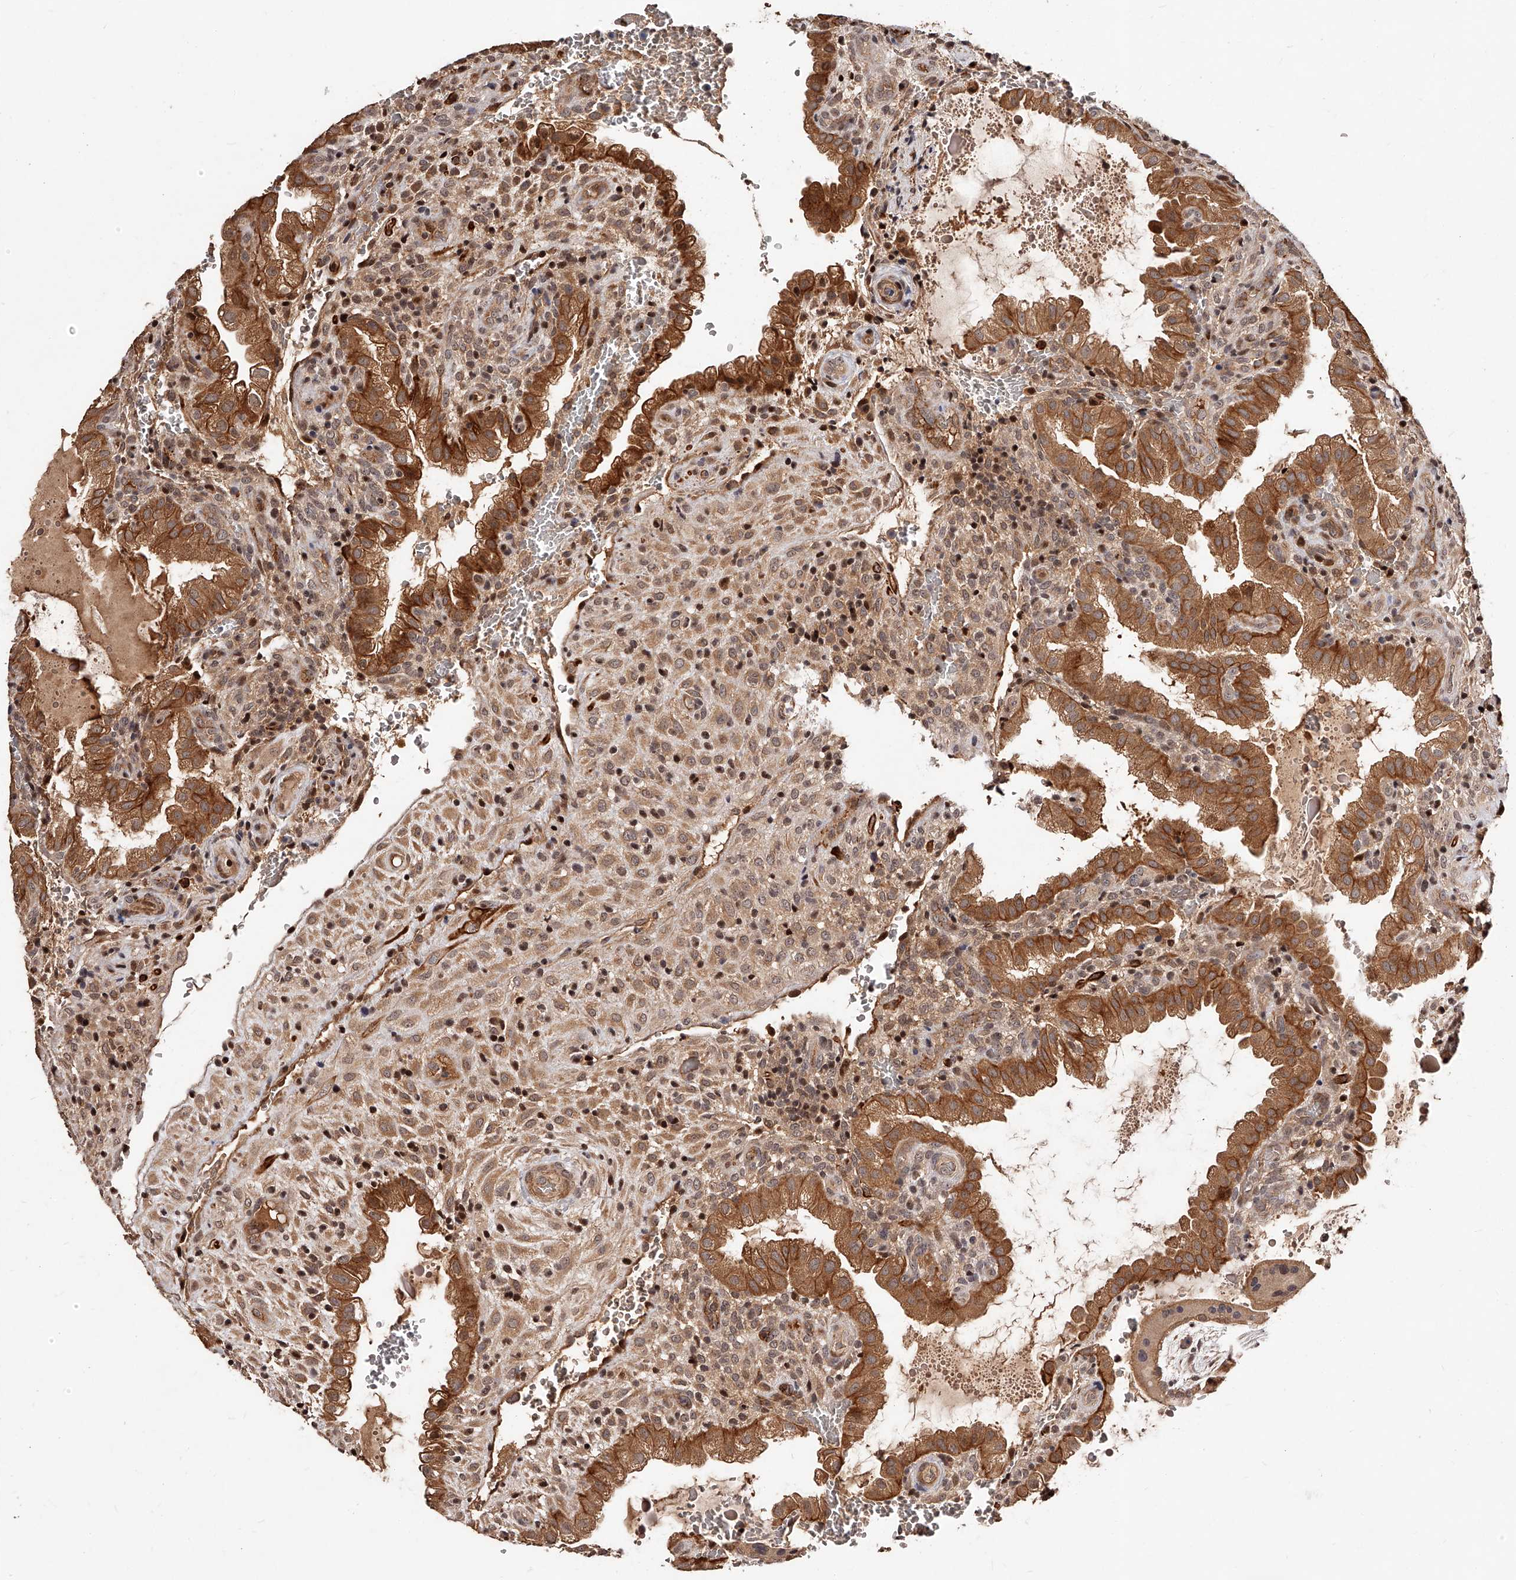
{"staining": {"intensity": "moderate", "quantity": ">75%", "location": "cytoplasmic/membranous,nuclear"}, "tissue": "placenta", "cell_type": "Decidual cells", "image_type": "normal", "snomed": [{"axis": "morphology", "description": "Normal tissue, NOS"}, {"axis": "topography", "description": "Placenta"}], "caption": "Immunohistochemistry photomicrograph of benign placenta: human placenta stained using immunohistochemistry reveals medium levels of moderate protein expression localized specifically in the cytoplasmic/membranous,nuclear of decidual cells, appearing as a cytoplasmic/membranous,nuclear brown color.", "gene": "CUL7", "patient": {"sex": "female", "age": 35}}